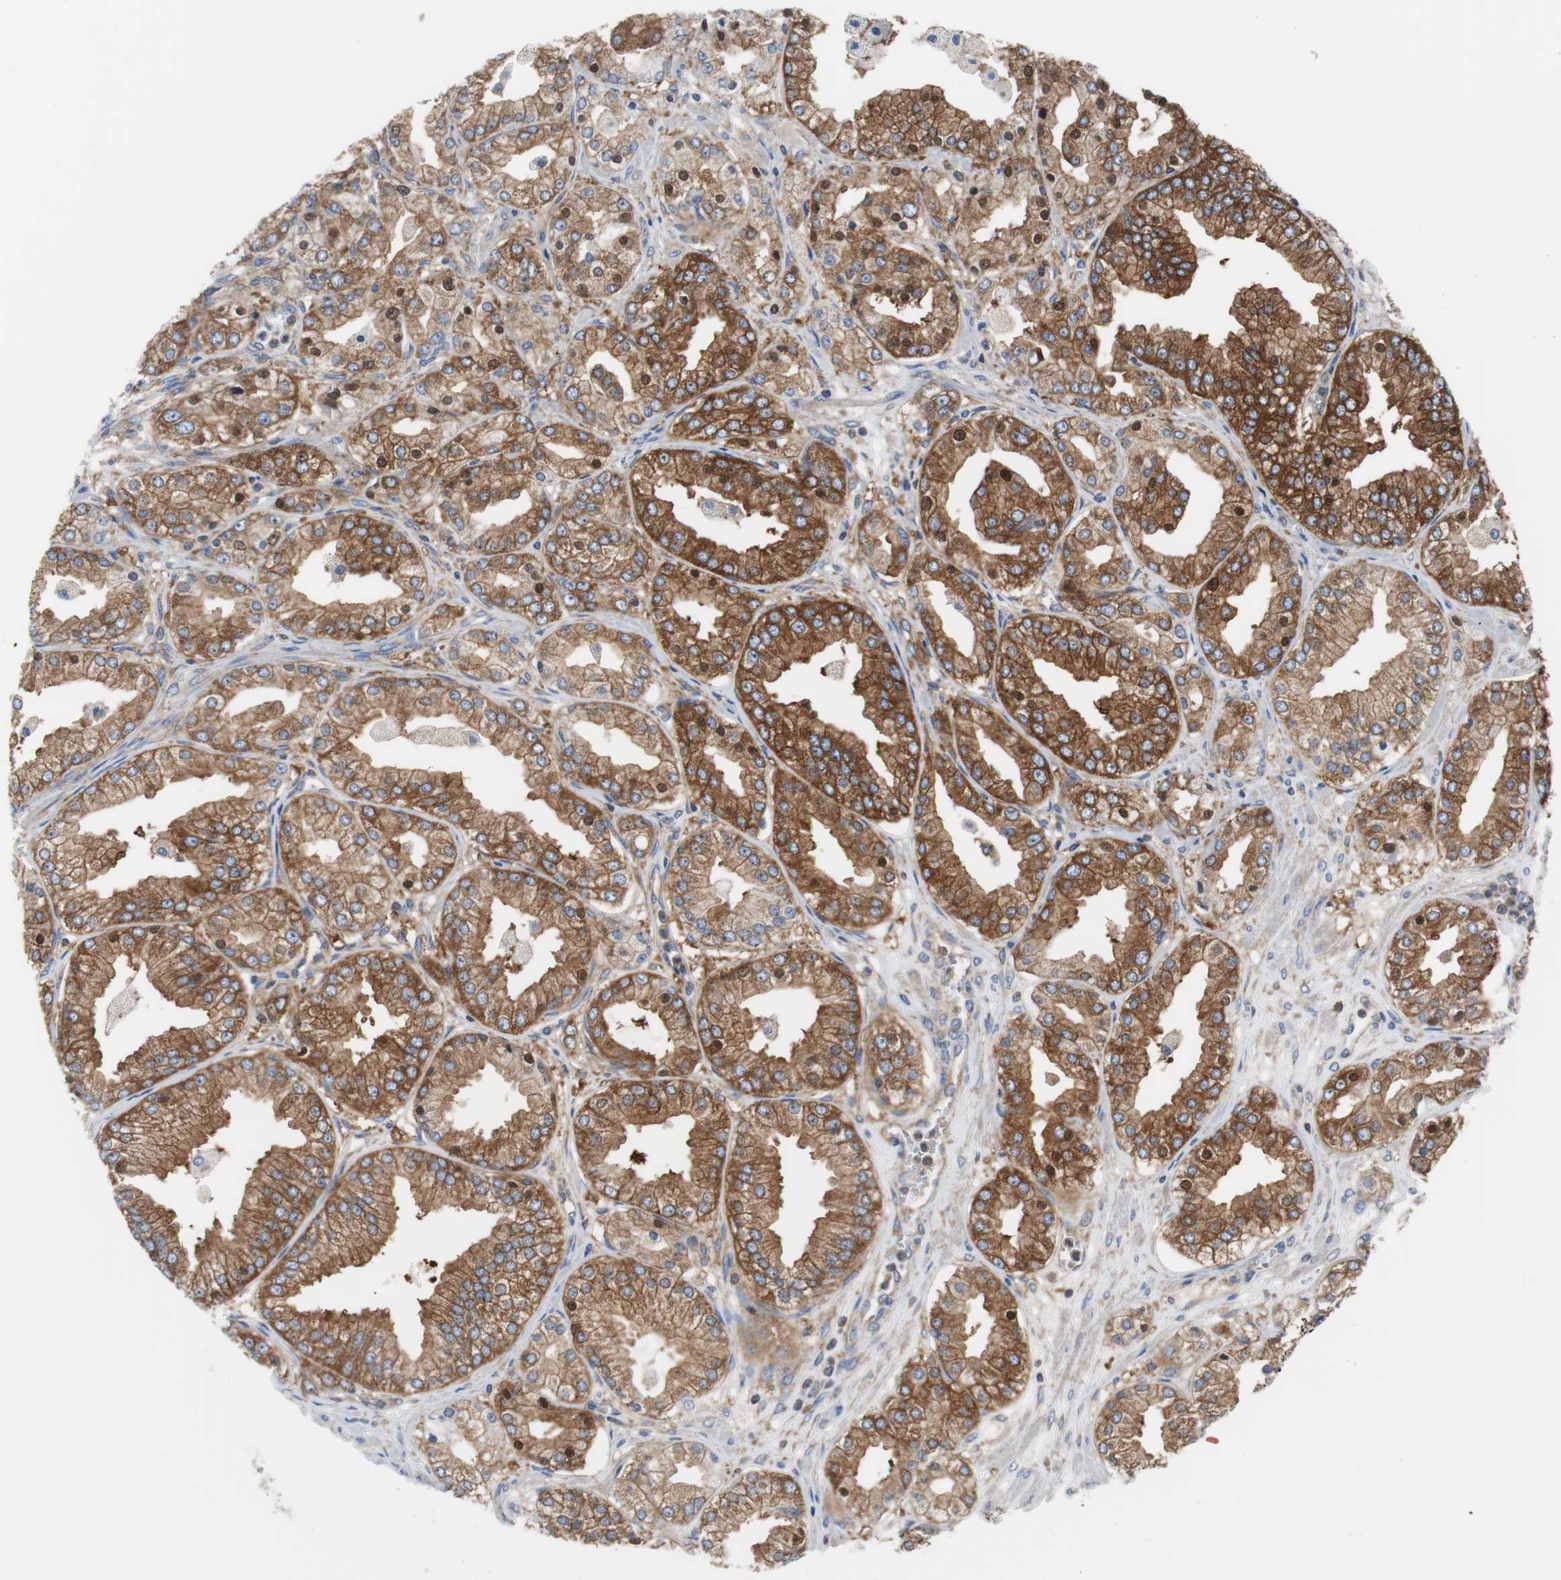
{"staining": {"intensity": "strong", "quantity": ">75%", "location": "cytoplasmic/membranous,nuclear"}, "tissue": "prostate cancer", "cell_type": "Tumor cells", "image_type": "cancer", "snomed": [{"axis": "morphology", "description": "Adenocarcinoma, High grade"}, {"axis": "topography", "description": "Prostate"}], "caption": "Protein expression by IHC demonstrates strong cytoplasmic/membranous and nuclear positivity in about >75% of tumor cells in prostate cancer.", "gene": "BRAF", "patient": {"sex": "male", "age": 61}}